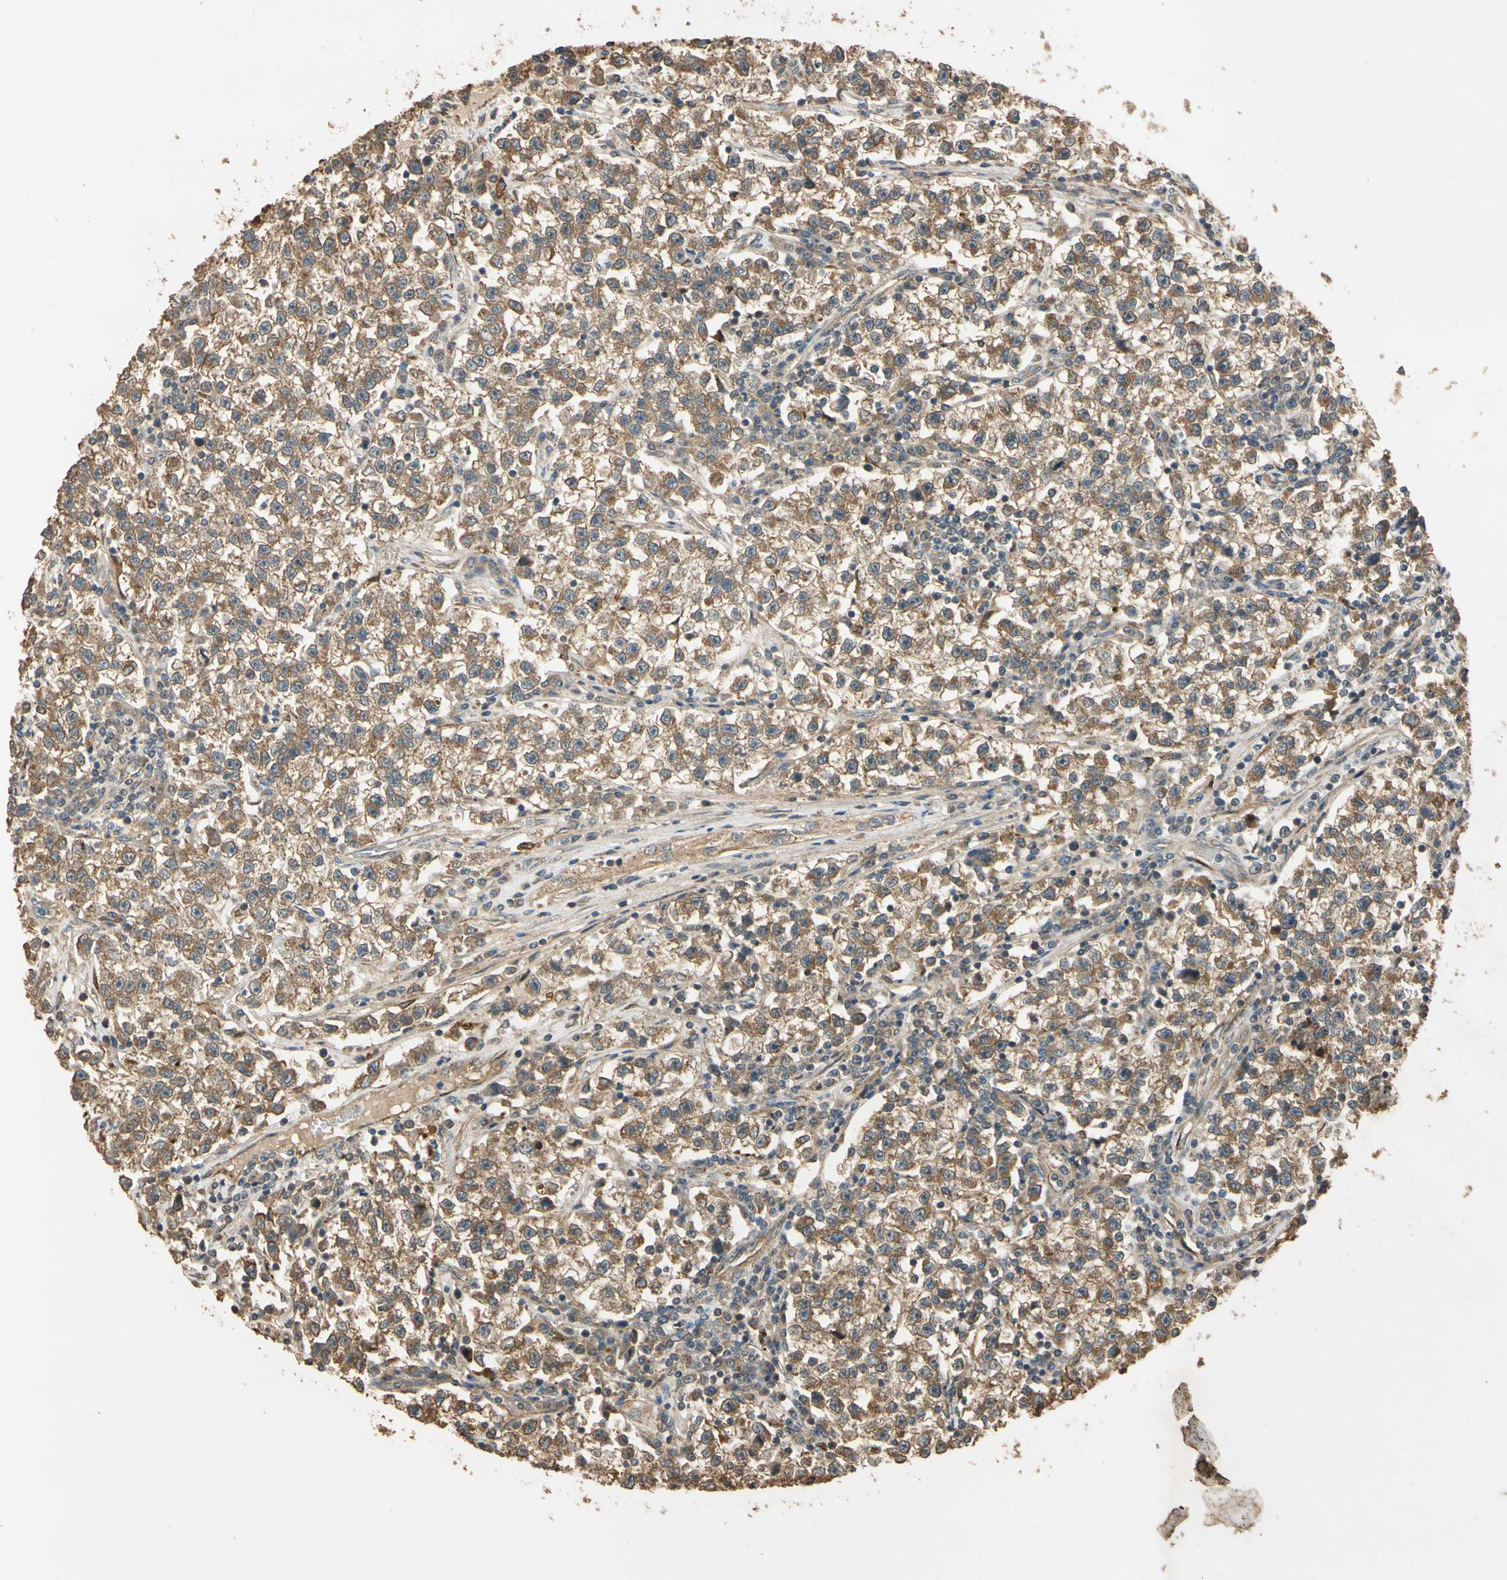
{"staining": {"intensity": "moderate", "quantity": ">75%", "location": "cytoplasmic/membranous"}, "tissue": "testis cancer", "cell_type": "Tumor cells", "image_type": "cancer", "snomed": [{"axis": "morphology", "description": "Seminoma, NOS"}, {"axis": "topography", "description": "Testis"}], "caption": "Immunohistochemical staining of testis cancer demonstrates moderate cytoplasmic/membranous protein expression in about >75% of tumor cells.", "gene": "MGRN1", "patient": {"sex": "male", "age": 22}}